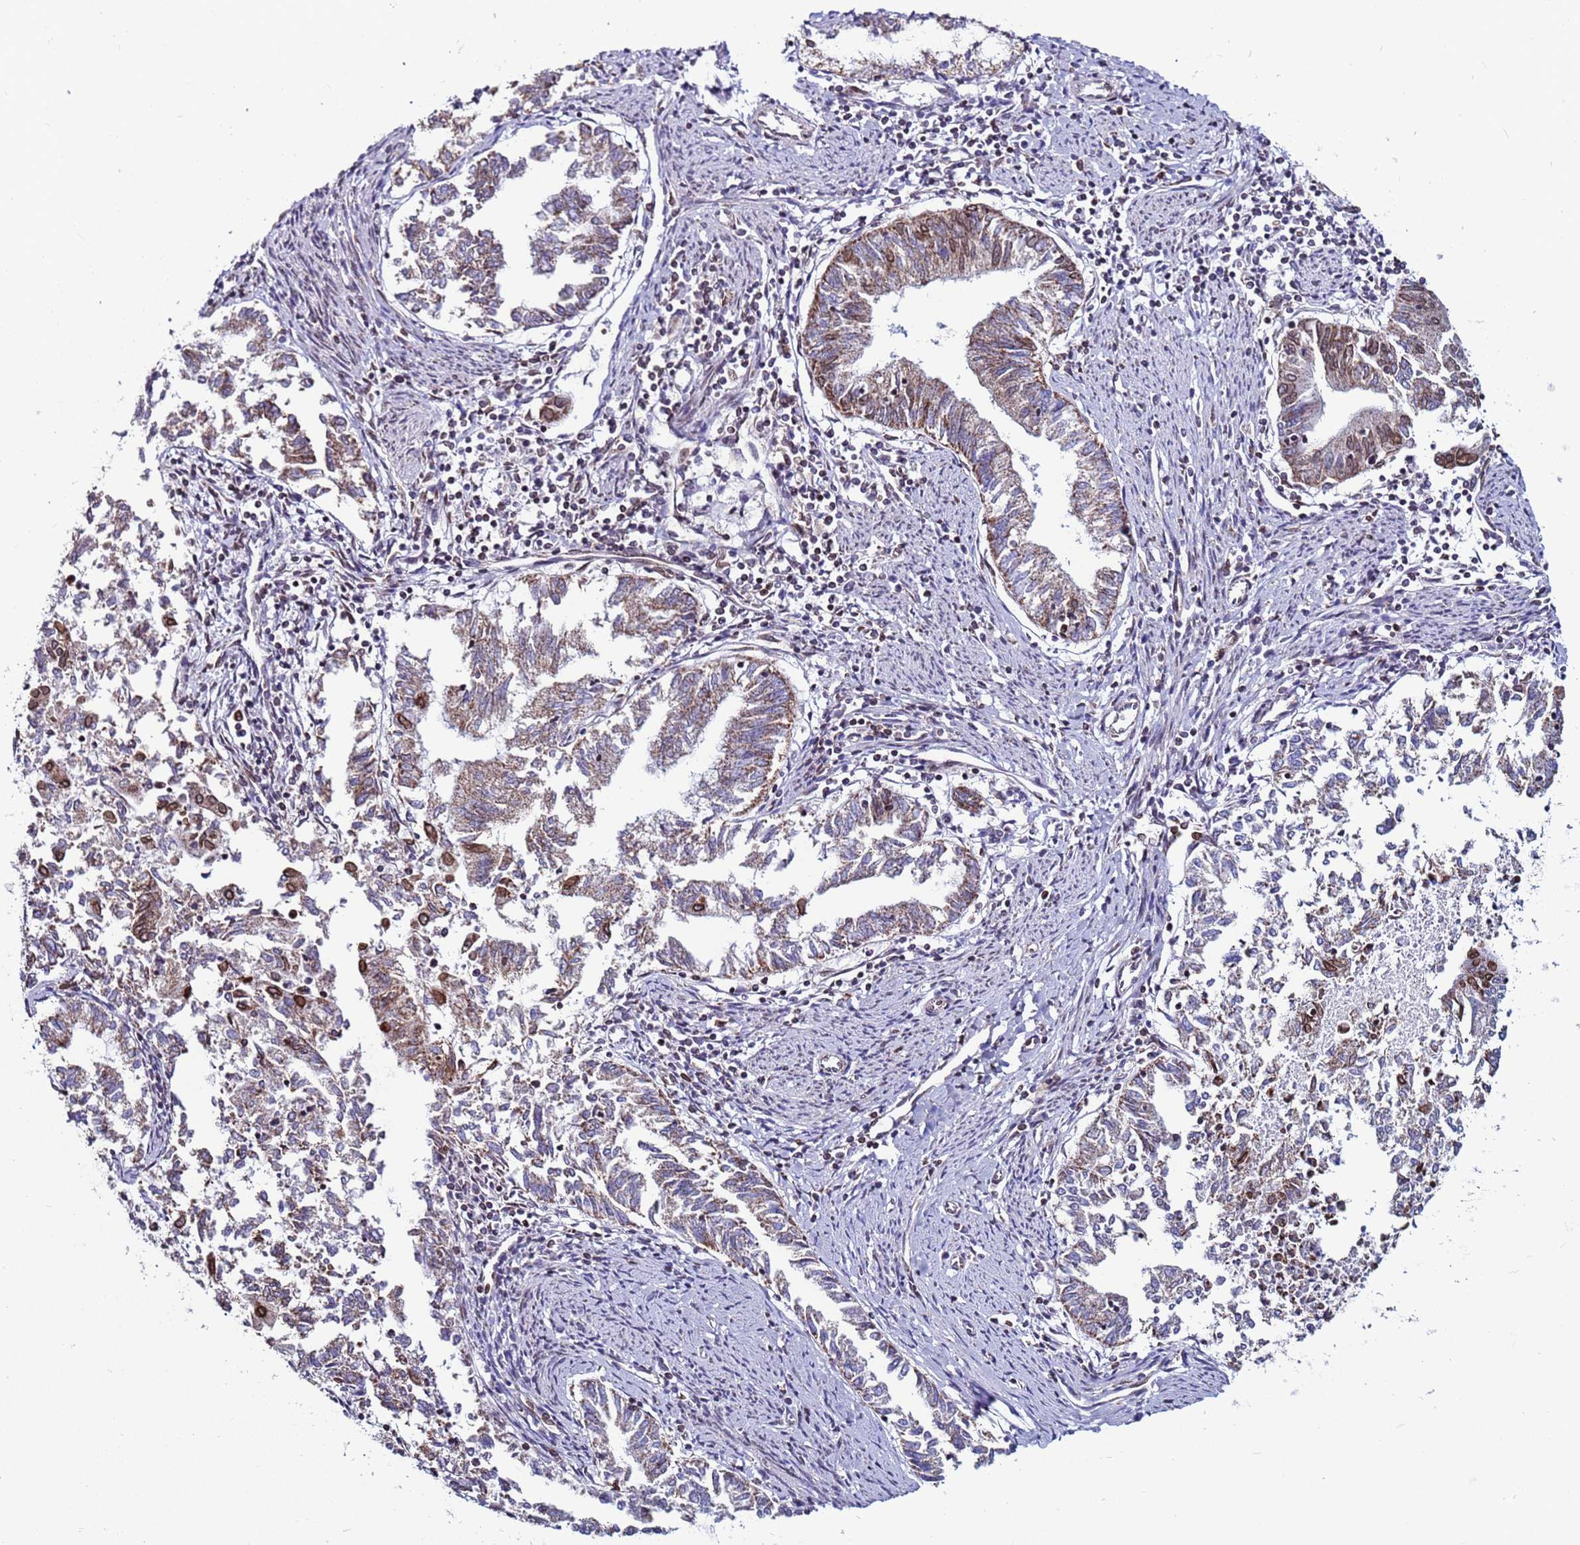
{"staining": {"intensity": "strong", "quantity": "<25%", "location": "nuclear"}, "tissue": "endometrial cancer", "cell_type": "Tumor cells", "image_type": "cancer", "snomed": [{"axis": "morphology", "description": "Adenocarcinoma, NOS"}, {"axis": "topography", "description": "Endometrium"}], "caption": "Protein expression by immunohistochemistry shows strong nuclear expression in about <25% of tumor cells in adenocarcinoma (endometrial).", "gene": "TOR1AIP1", "patient": {"sex": "female", "age": 79}}